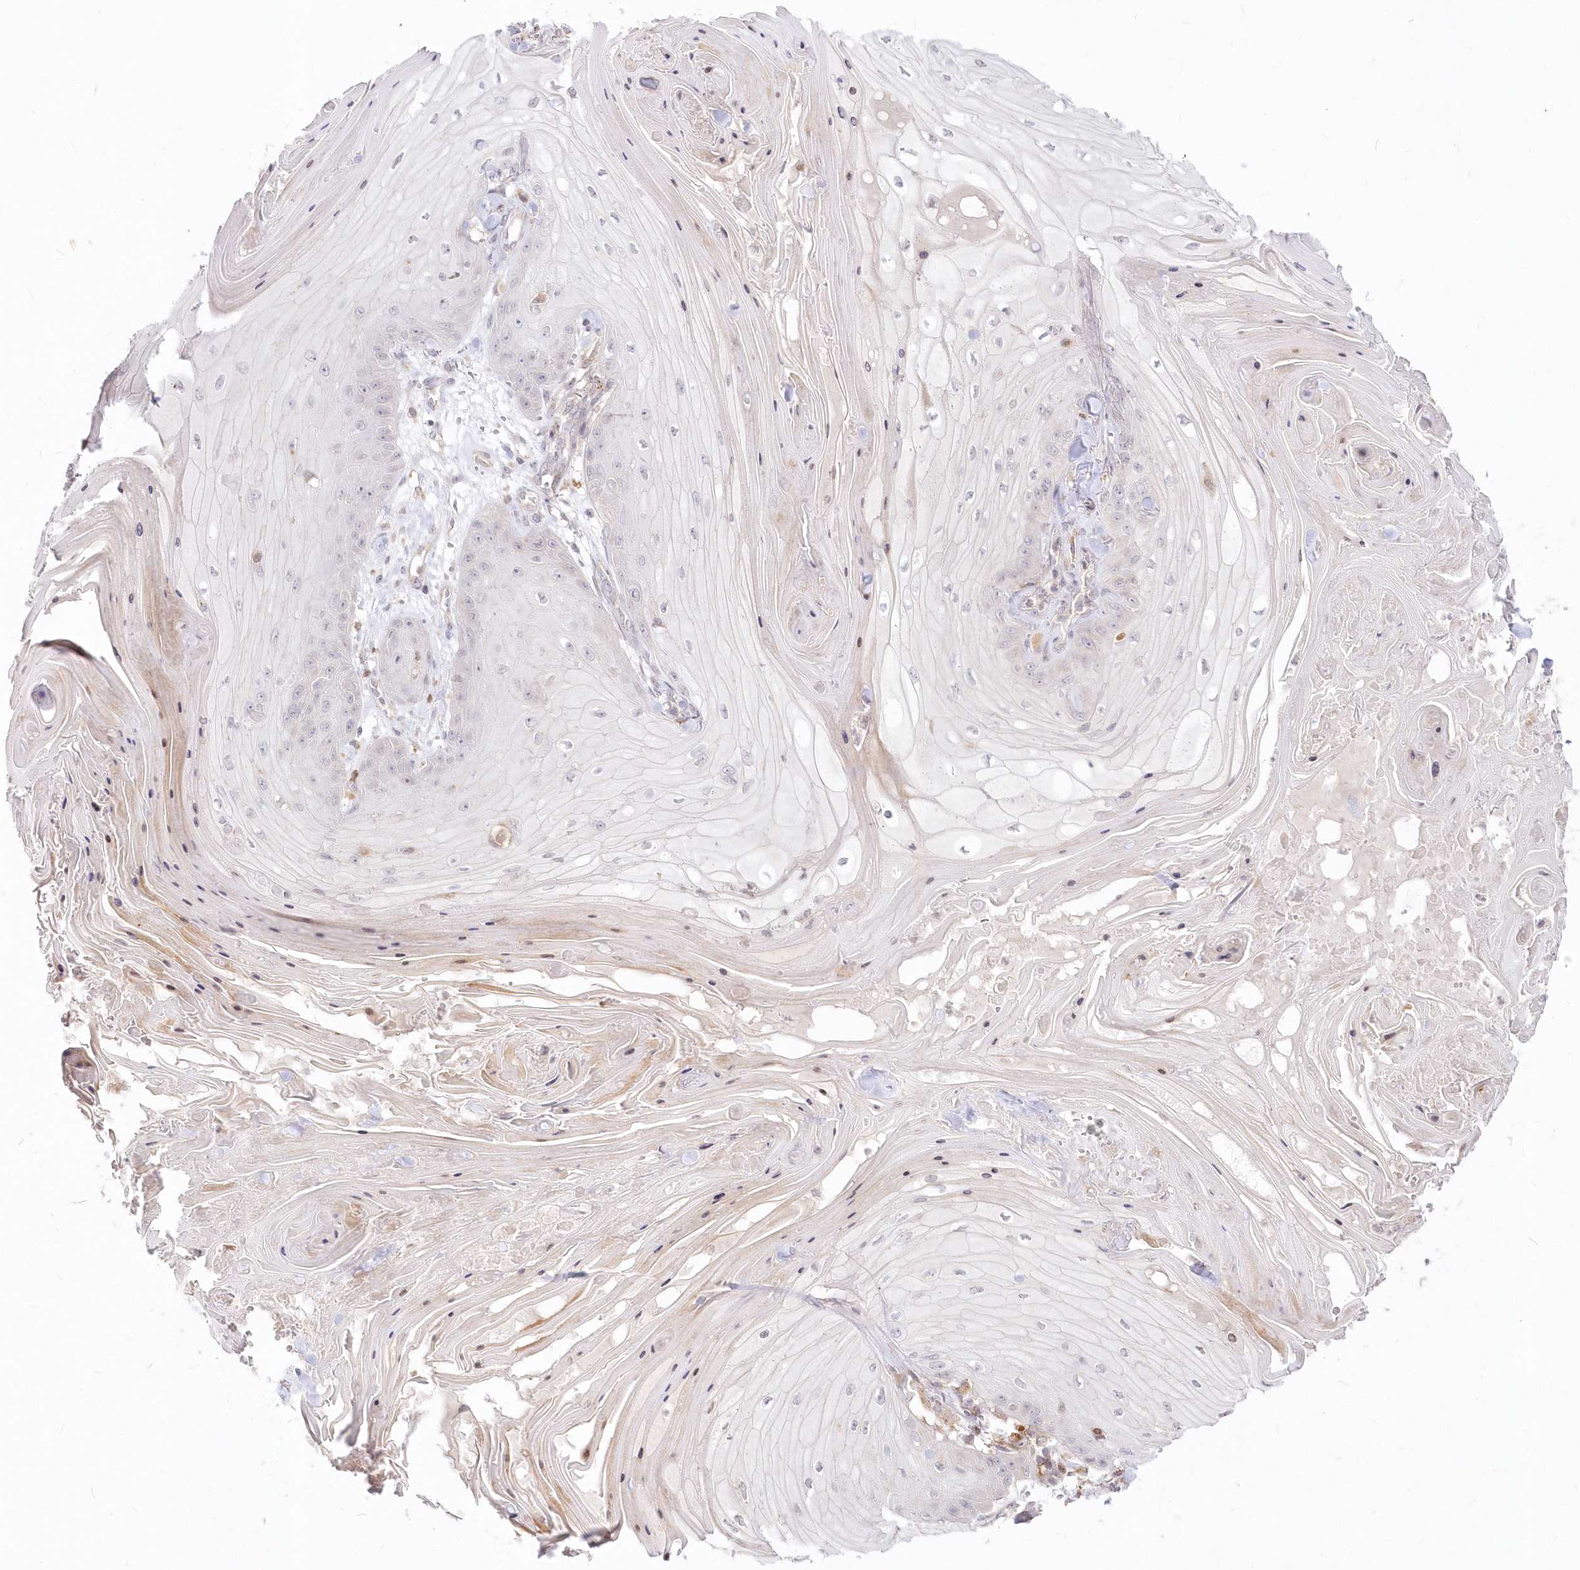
{"staining": {"intensity": "negative", "quantity": "none", "location": "none"}, "tissue": "skin cancer", "cell_type": "Tumor cells", "image_type": "cancer", "snomed": [{"axis": "morphology", "description": "Squamous cell carcinoma, NOS"}, {"axis": "topography", "description": "Skin"}], "caption": "Tumor cells show no significant positivity in skin cancer.", "gene": "MTMR3", "patient": {"sex": "male", "age": 74}}